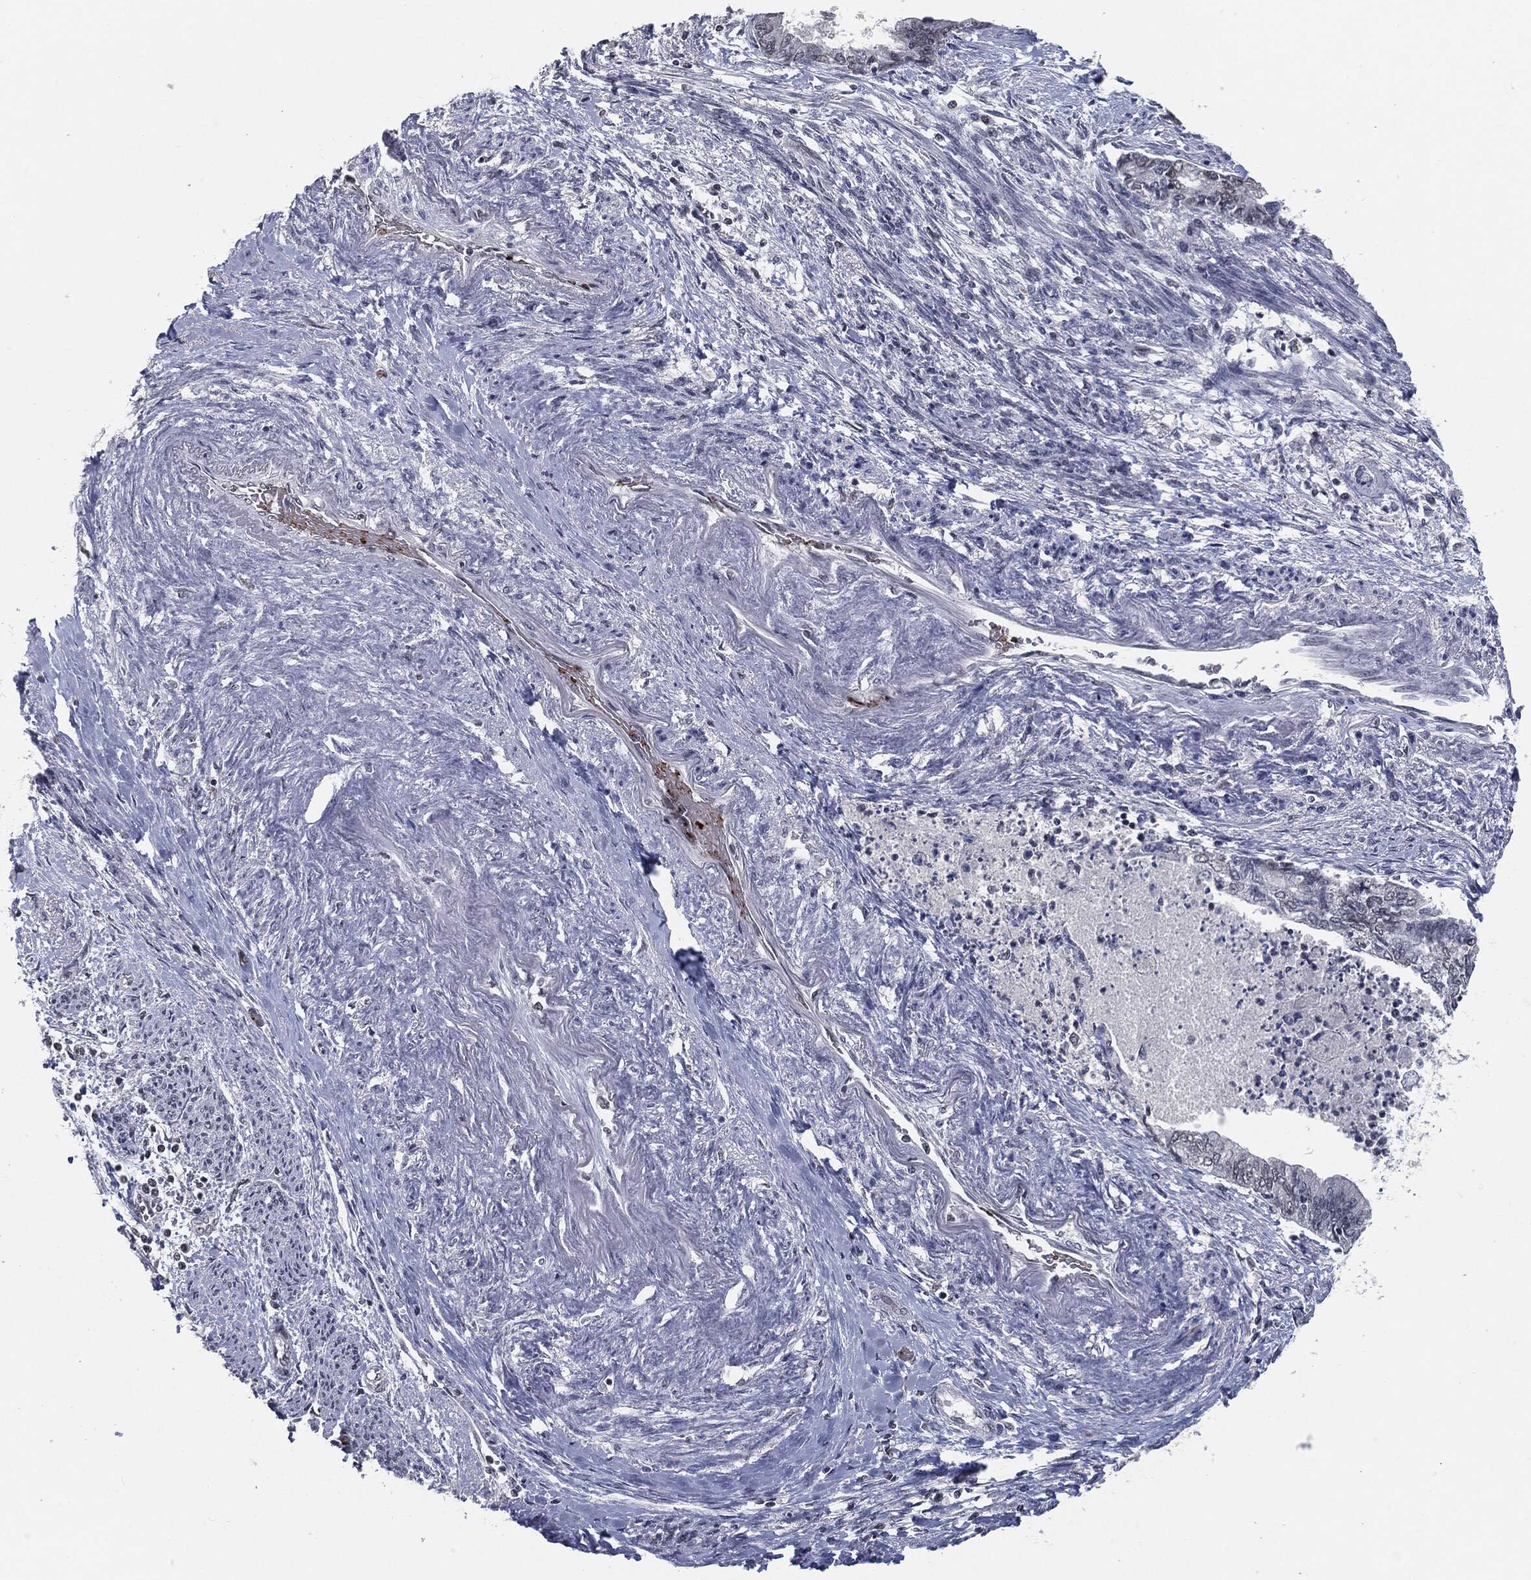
{"staining": {"intensity": "negative", "quantity": "none", "location": "none"}, "tissue": "endometrial cancer", "cell_type": "Tumor cells", "image_type": "cancer", "snomed": [{"axis": "morphology", "description": "Adenocarcinoma, NOS"}, {"axis": "topography", "description": "Endometrium"}], "caption": "Immunohistochemistry (IHC) photomicrograph of neoplastic tissue: human endometrial adenocarcinoma stained with DAB reveals no significant protein staining in tumor cells.", "gene": "ANXA1", "patient": {"sex": "female", "age": 65}}